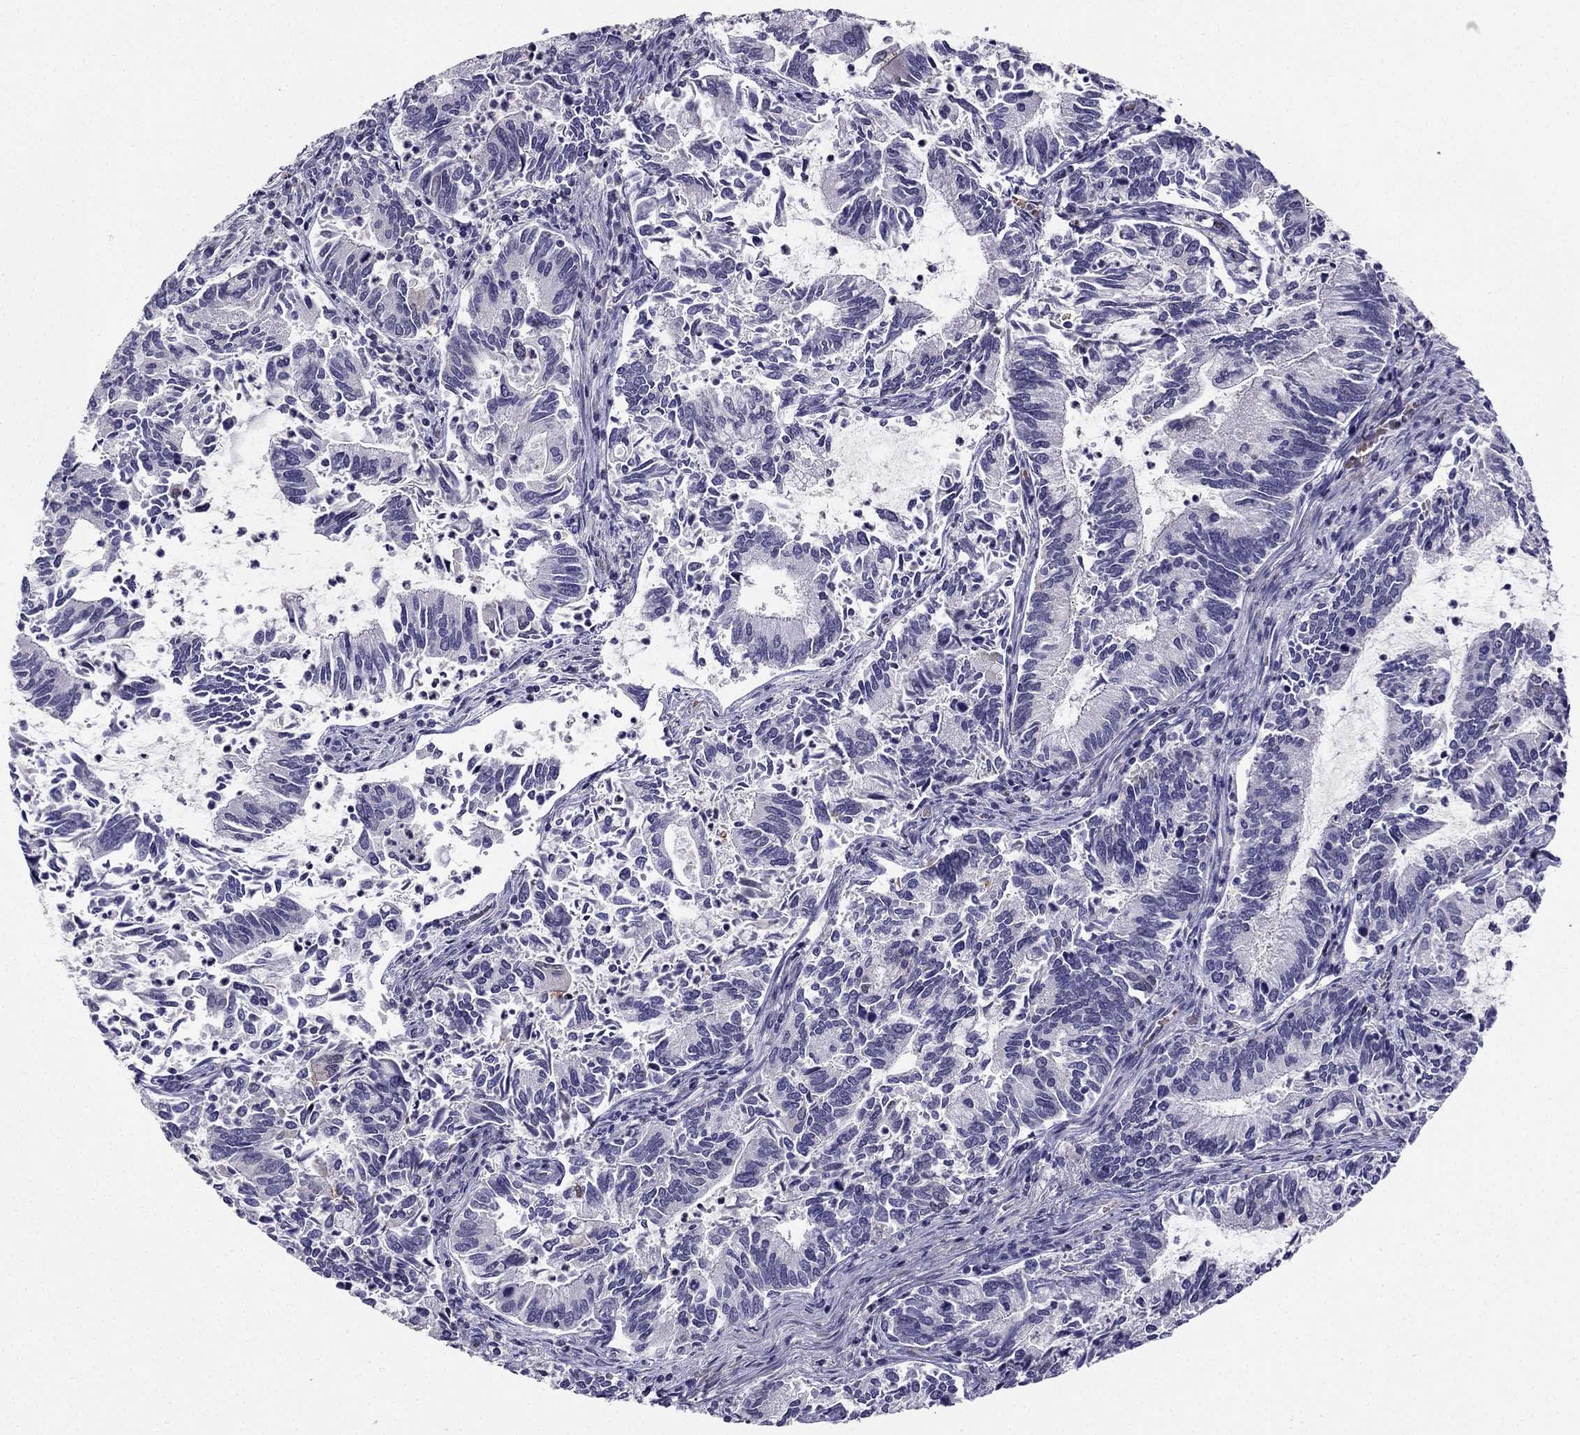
{"staining": {"intensity": "negative", "quantity": "none", "location": "none"}, "tissue": "cervical cancer", "cell_type": "Tumor cells", "image_type": "cancer", "snomed": [{"axis": "morphology", "description": "Adenocarcinoma, NOS"}, {"axis": "topography", "description": "Cervix"}], "caption": "DAB immunohistochemical staining of human cervical cancer demonstrates no significant positivity in tumor cells.", "gene": "RSPH14", "patient": {"sex": "female", "age": 42}}